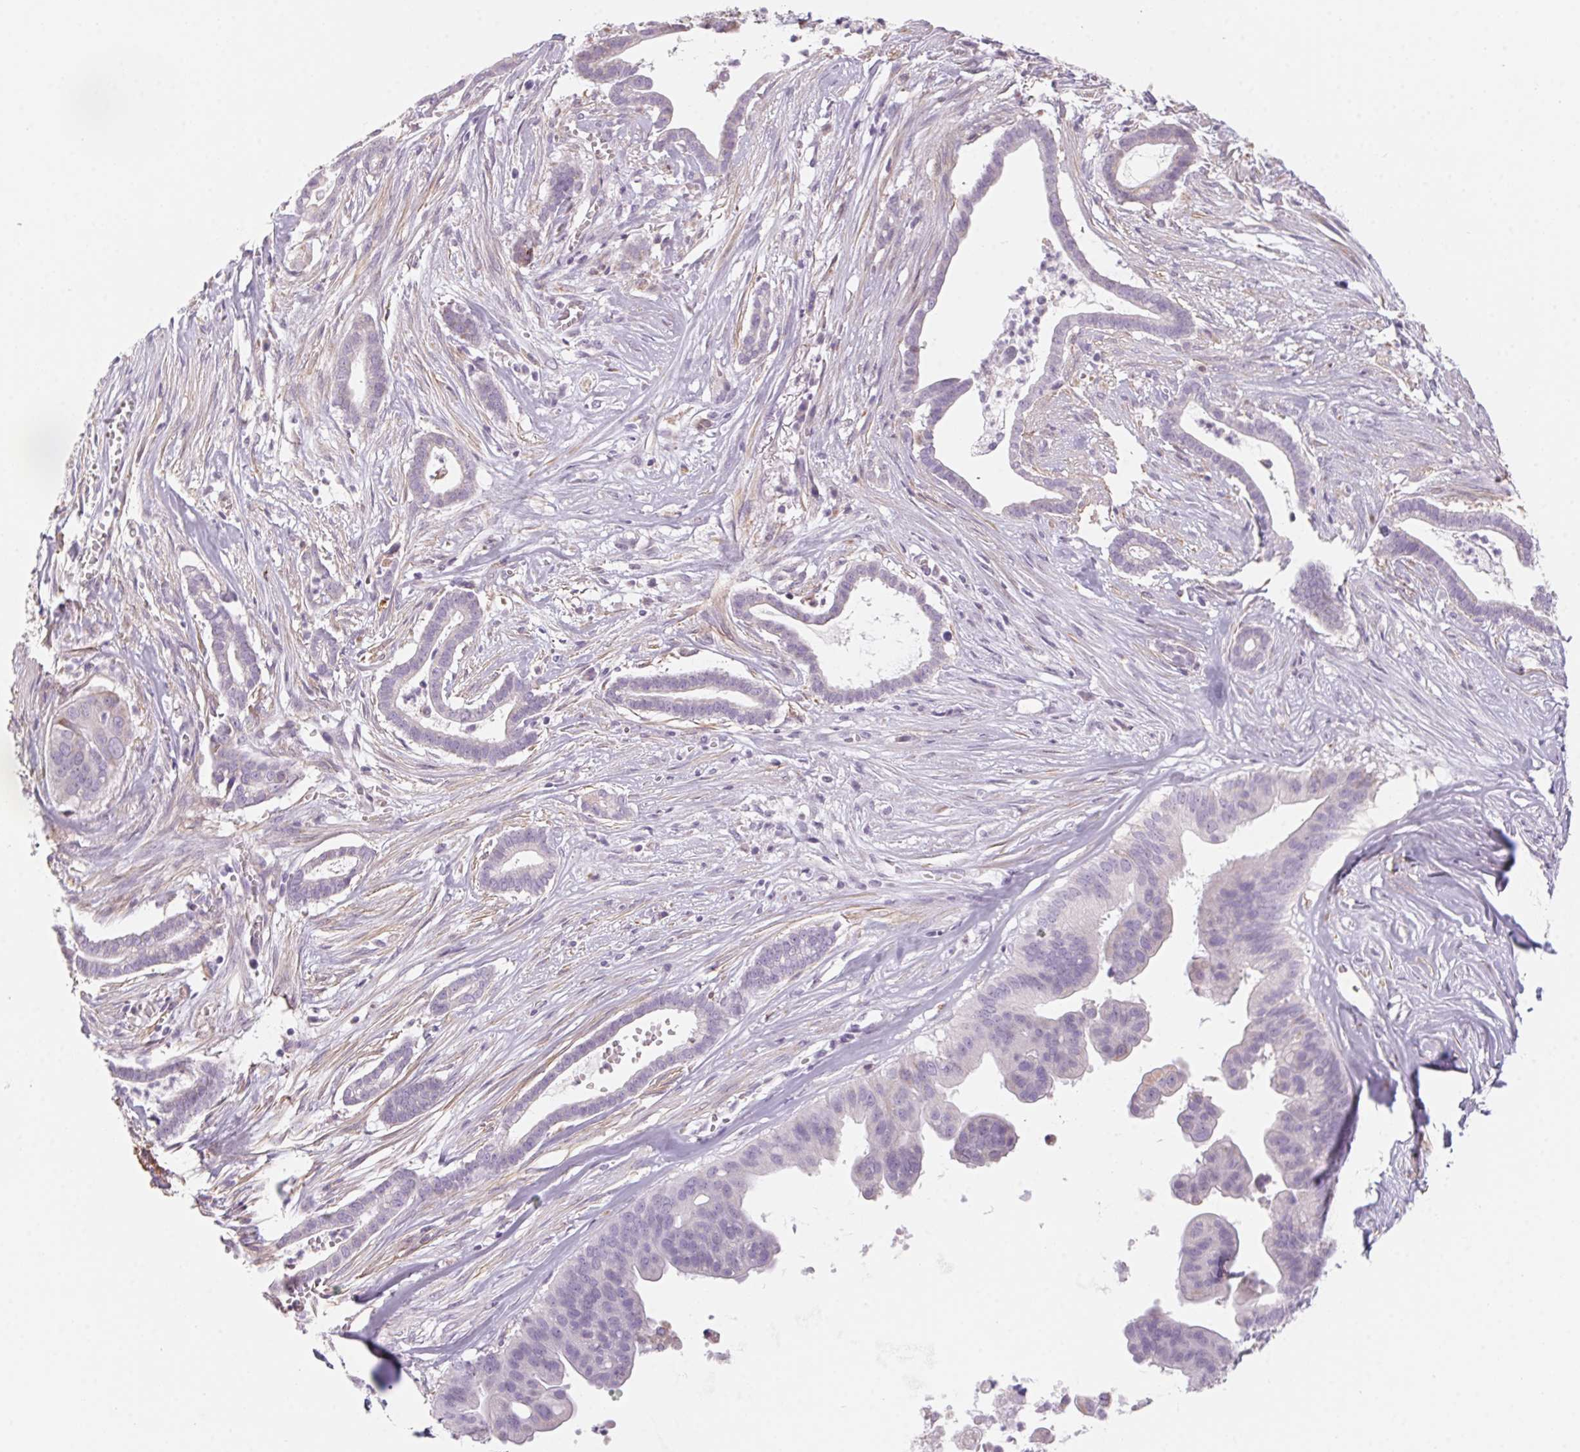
{"staining": {"intensity": "negative", "quantity": "none", "location": "none"}, "tissue": "pancreatic cancer", "cell_type": "Tumor cells", "image_type": "cancer", "snomed": [{"axis": "morphology", "description": "Adenocarcinoma, NOS"}, {"axis": "topography", "description": "Pancreas"}], "caption": "IHC micrograph of human pancreatic adenocarcinoma stained for a protein (brown), which exhibits no staining in tumor cells.", "gene": "PRPH", "patient": {"sex": "male", "age": 61}}